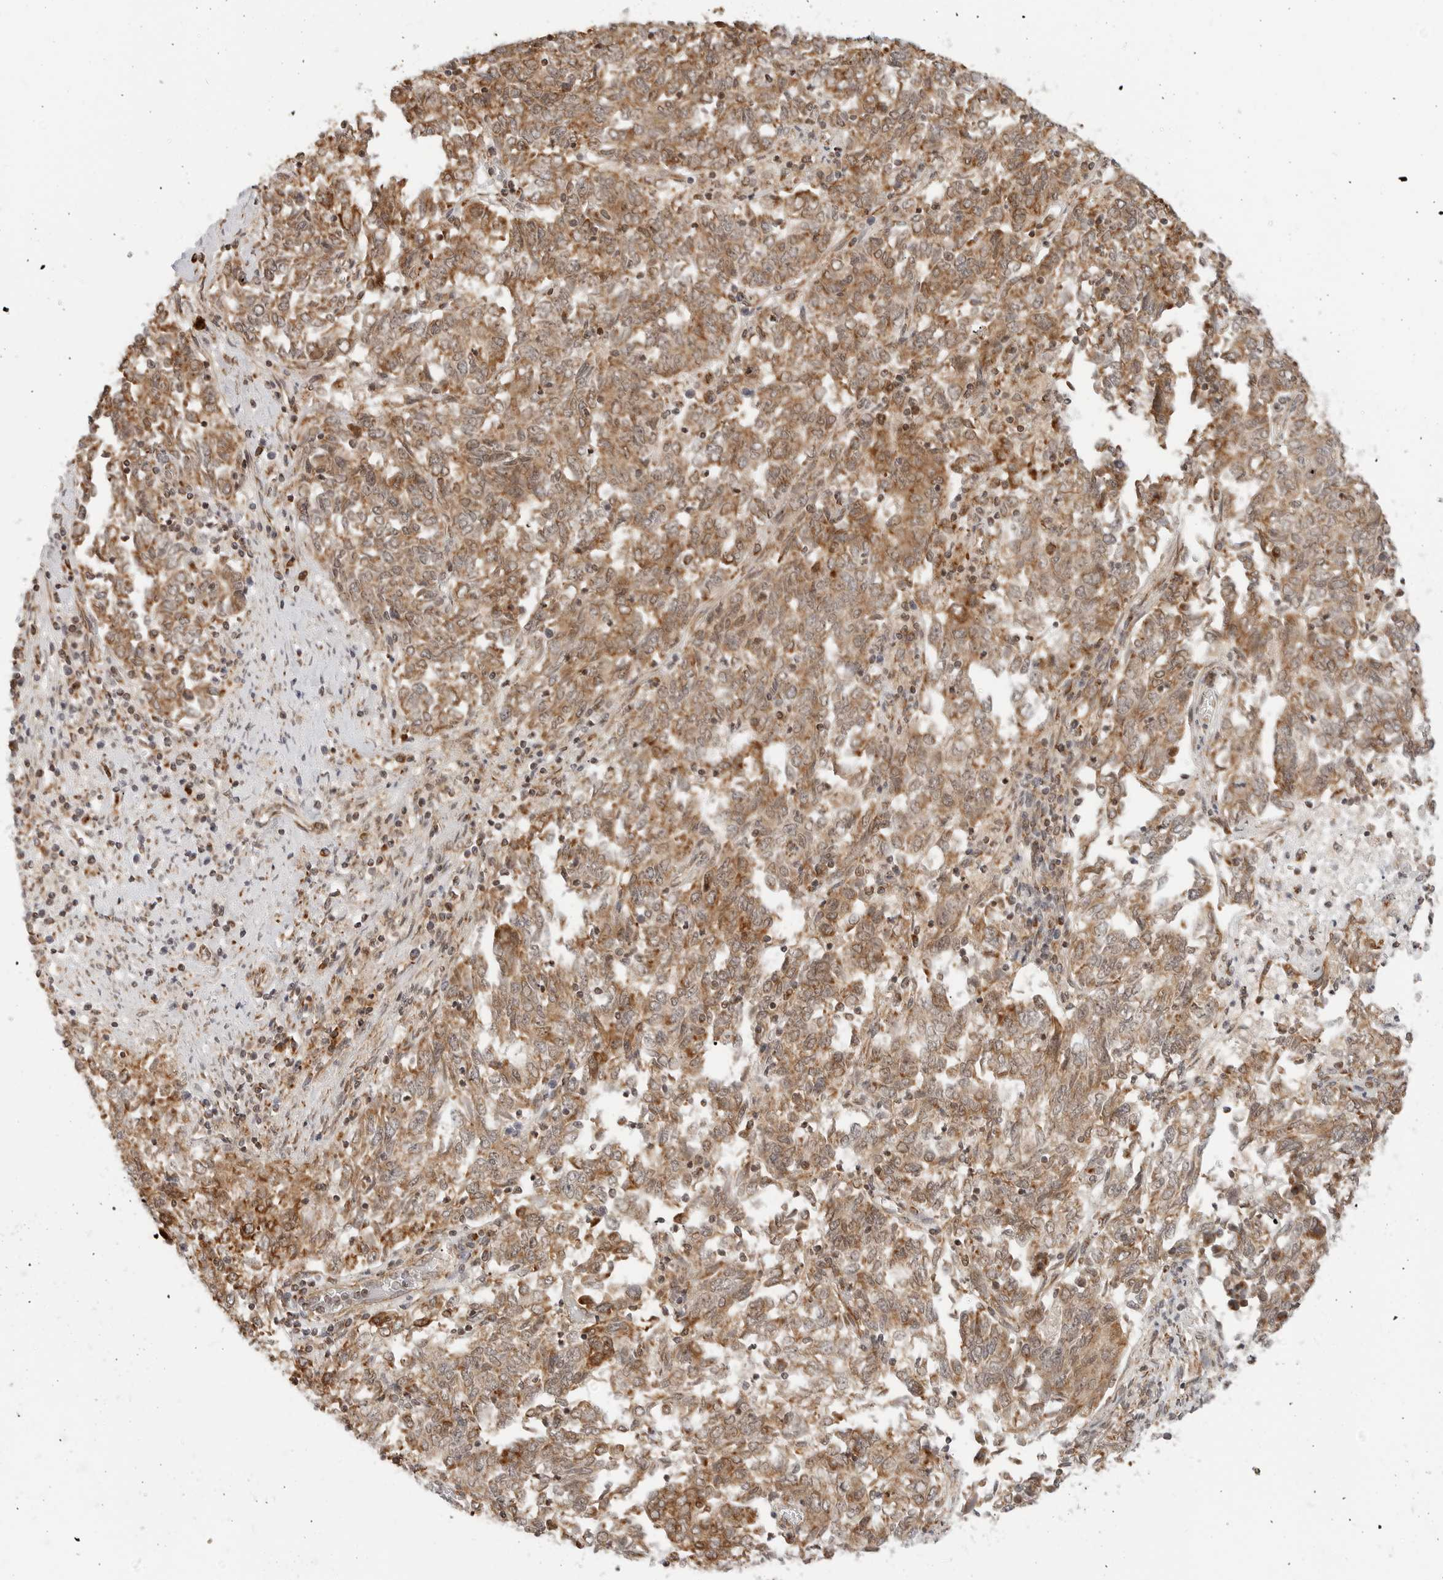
{"staining": {"intensity": "moderate", "quantity": ">75%", "location": "cytoplasmic/membranous"}, "tissue": "endometrial cancer", "cell_type": "Tumor cells", "image_type": "cancer", "snomed": [{"axis": "morphology", "description": "Adenocarcinoma, NOS"}, {"axis": "topography", "description": "Endometrium"}], "caption": "A photomicrograph of endometrial adenocarcinoma stained for a protein reveals moderate cytoplasmic/membranous brown staining in tumor cells.", "gene": "POLR3GL", "patient": {"sex": "female", "age": 80}}